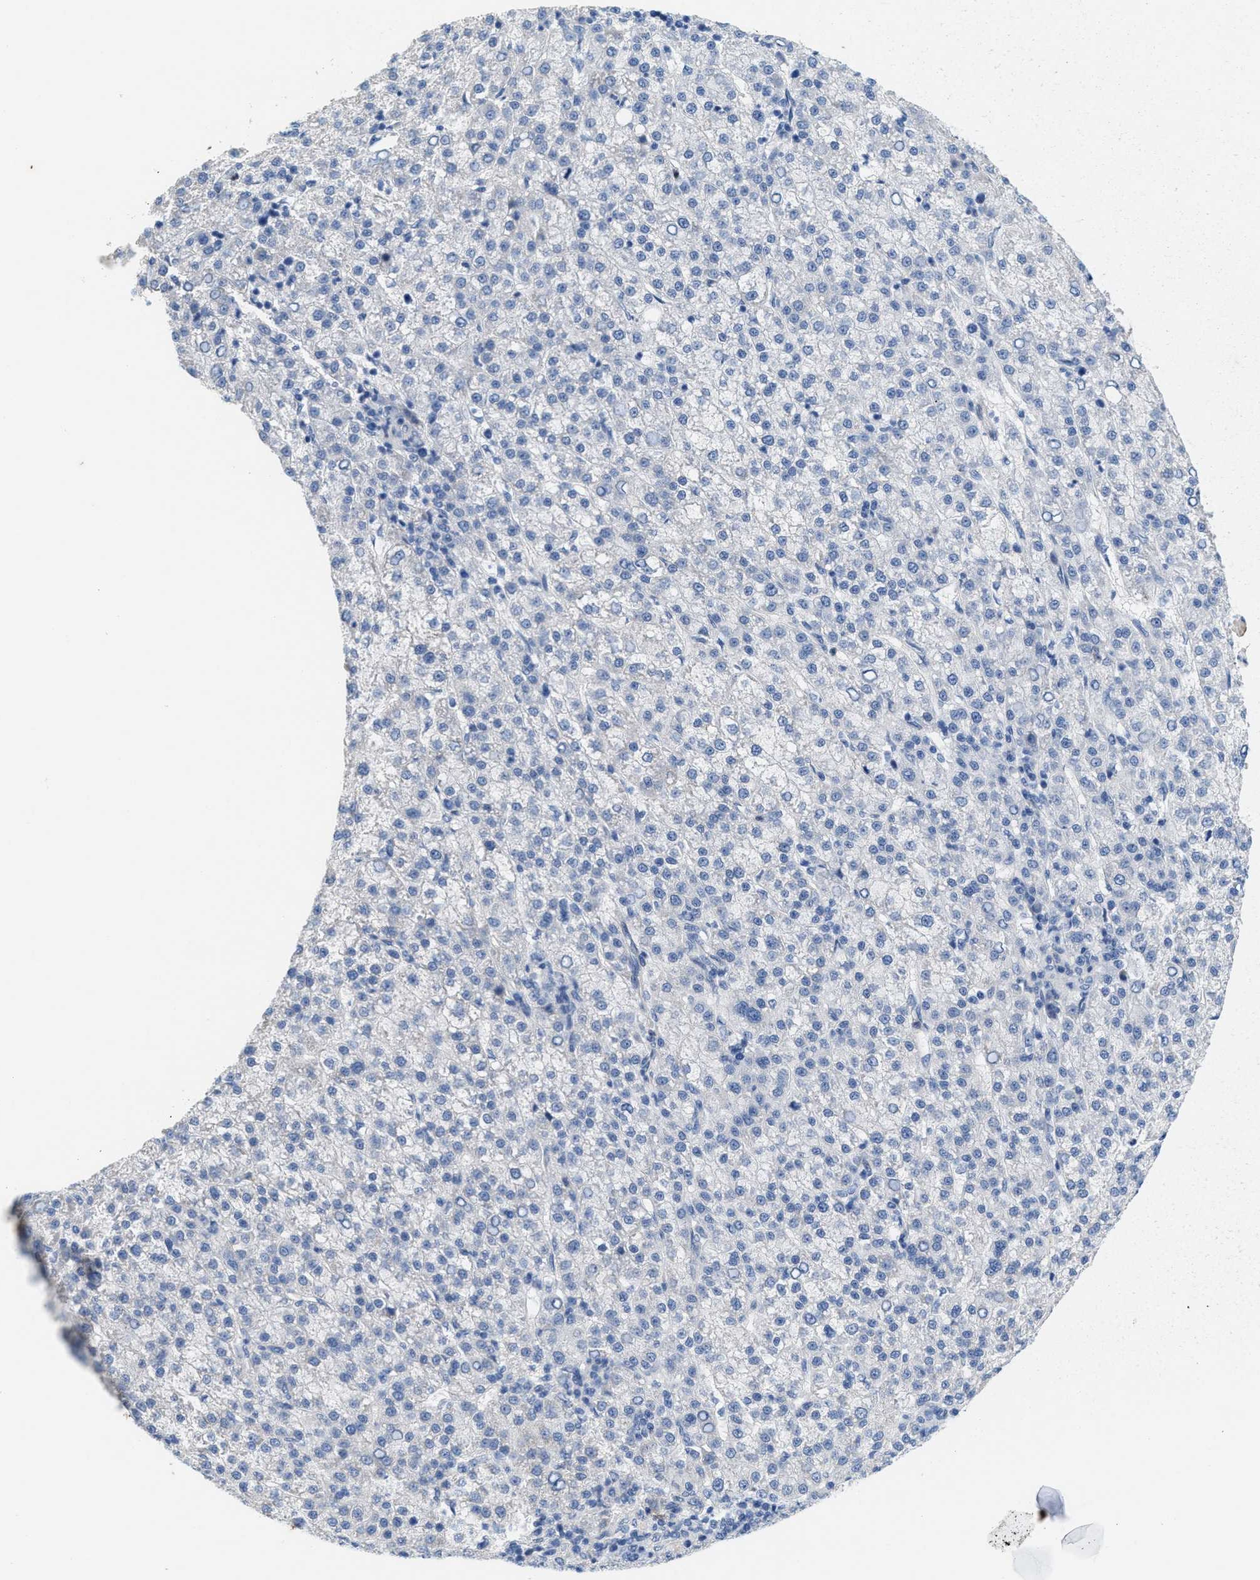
{"staining": {"intensity": "negative", "quantity": "none", "location": "none"}, "tissue": "liver cancer", "cell_type": "Tumor cells", "image_type": "cancer", "snomed": [{"axis": "morphology", "description": "Carcinoma, Hepatocellular, NOS"}, {"axis": "topography", "description": "Liver"}], "caption": "Tumor cells are negative for brown protein staining in hepatocellular carcinoma (liver).", "gene": "CPA2", "patient": {"sex": "female", "age": 58}}